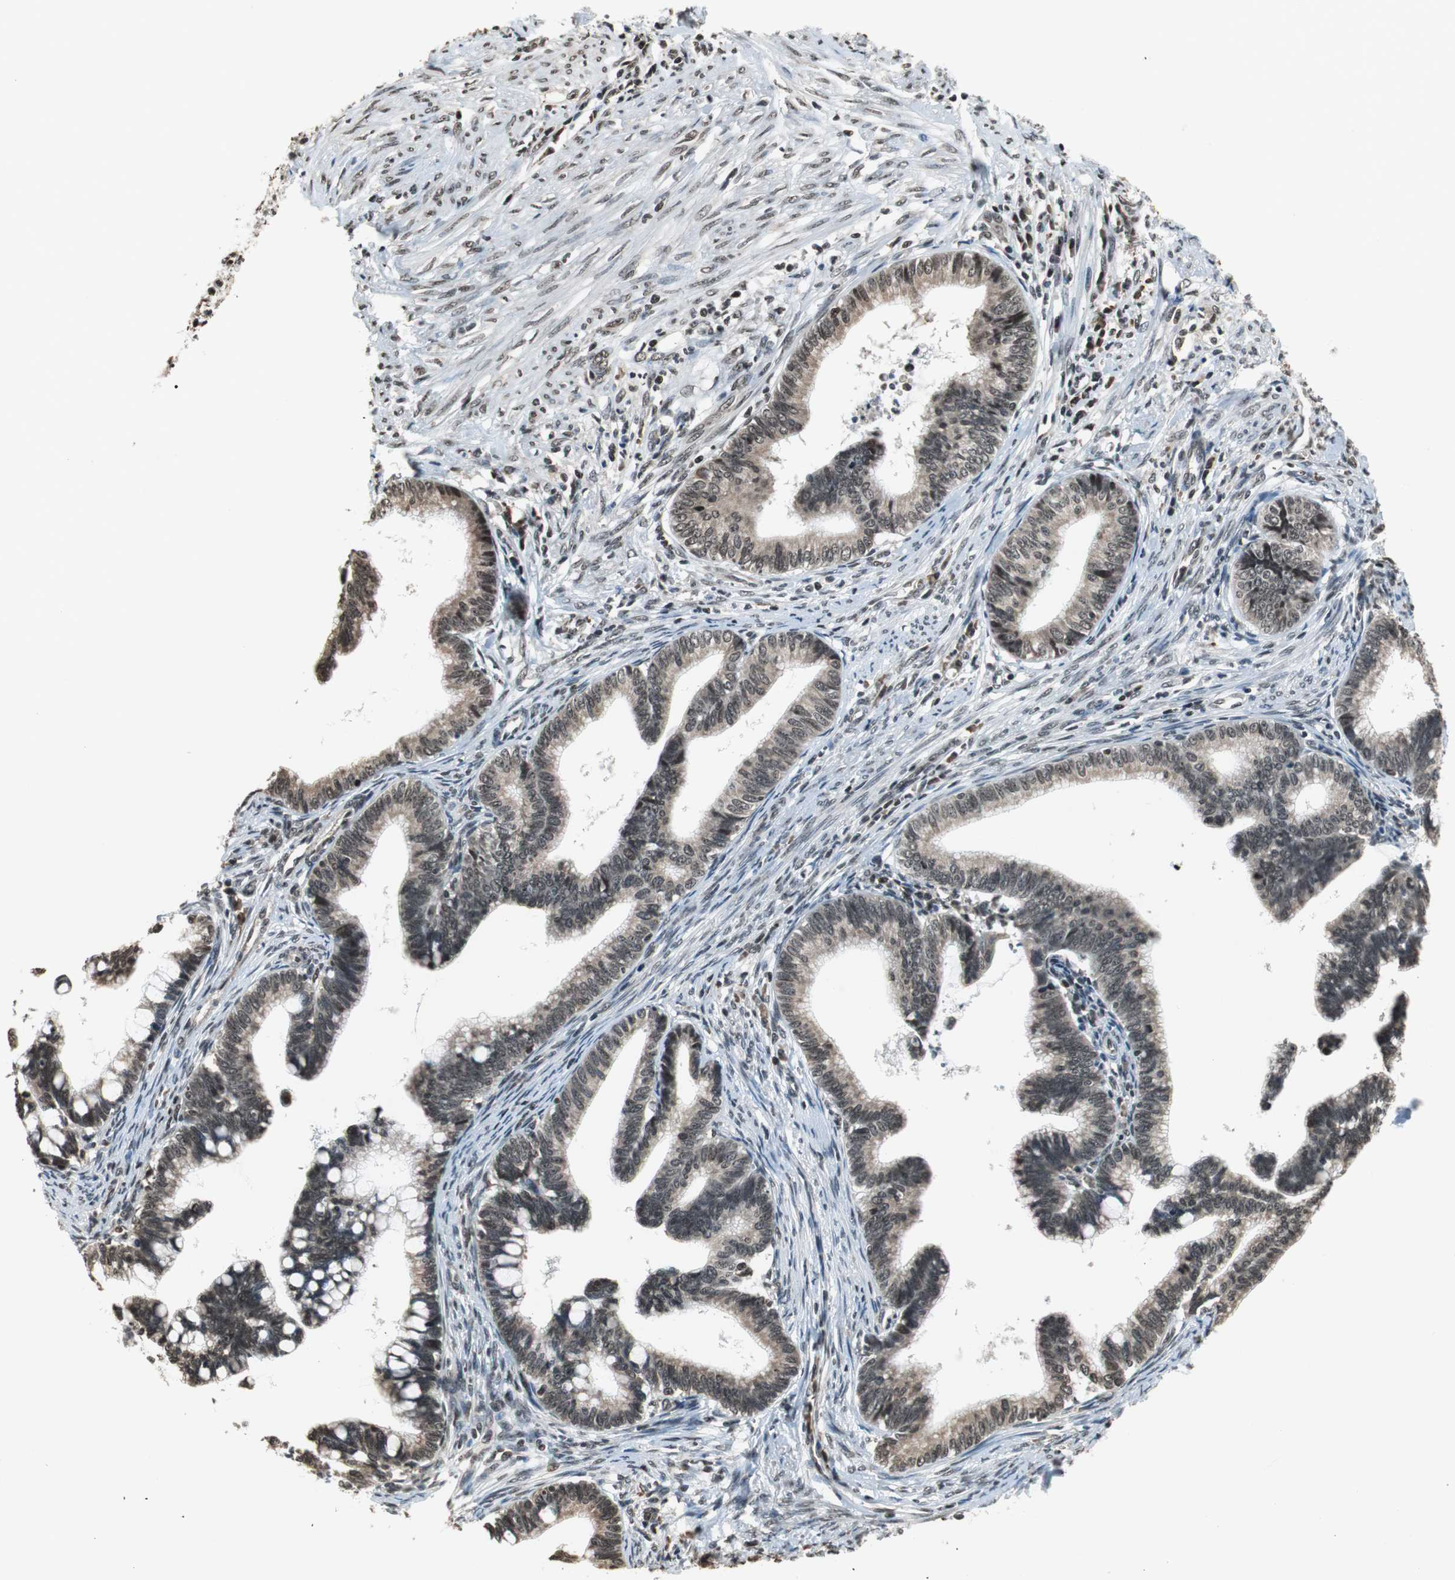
{"staining": {"intensity": "moderate", "quantity": ">75%", "location": "nuclear"}, "tissue": "cervical cancer", "cell_type": "Tumor cells", "image_type": "cancer", "snomed": [{"axis": "morphology", "description": "Adenocarcinoma, NOS"}, {"axis": "topography", "description": "Cervix"}], "caption": "Protein expression analysis of cervical cancer exhibits moderate nuclear positivity in approximately >75% of tumor cells.", "gene": "REST", "patient": {"sex": "female", "age": 36}}